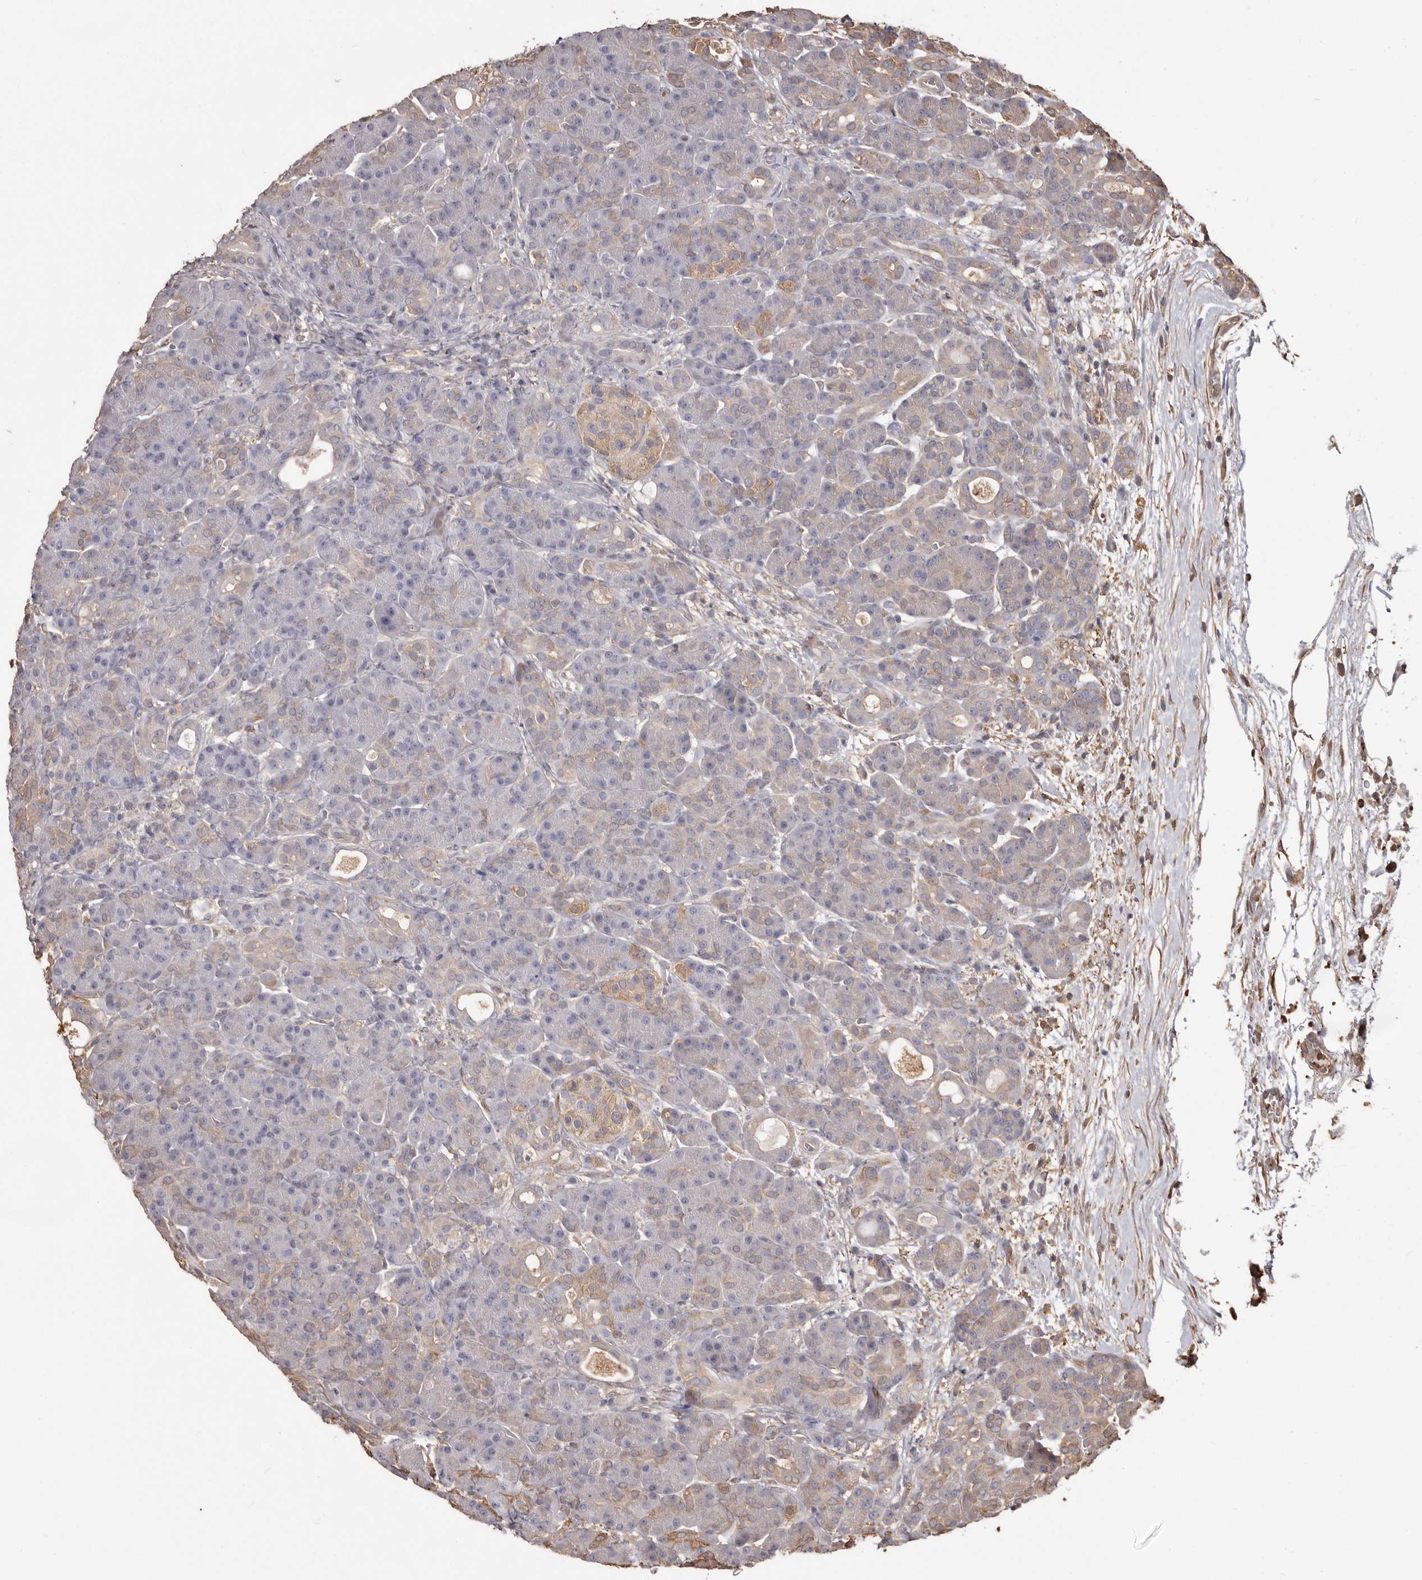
{"staining": {"intensity": "weak", "quantity": "25%-75%", "location": "cytoplasmic/membranous"}, "tissue": "pancreas", "cell_type": "Exocrine glandular cells", "image_type": "normal", "snomed": [{"axis": "morphology", "description": "Normal tissue, NOS"}, {"axis": "topography", "description": "Pancreas"}], "caption": "Protein analysis of normal pancreas displays weak cytoplasmic/membranous staining in about 25%-75% of exocrine glandular cells.", "gene": "PKM", "patient": {"sex": "male", "age": 63}}